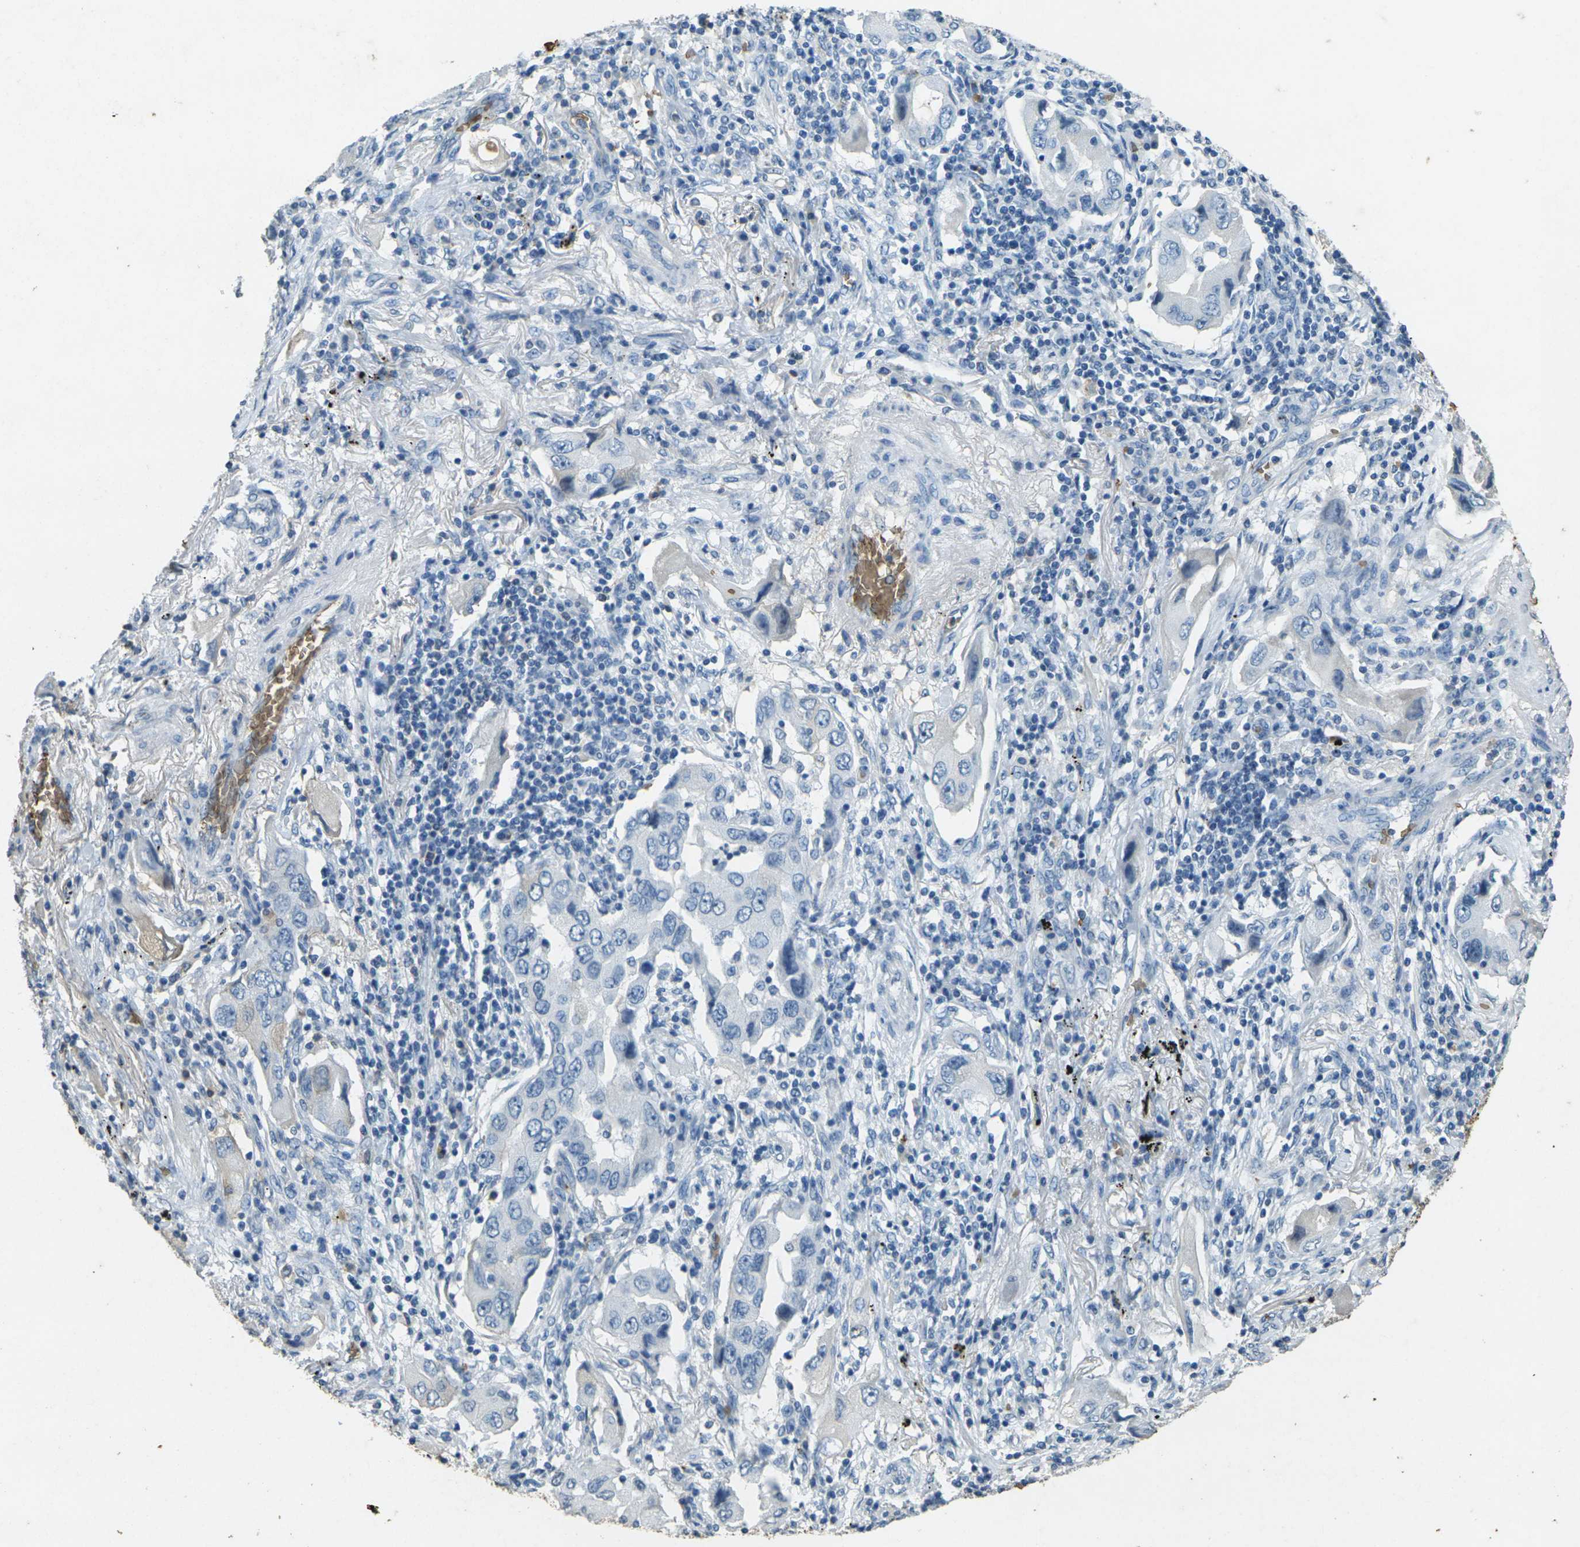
{"staining": {"intensity": "negative", "quantity": "none", "location": "none"}, "tissue": "lung cancer", "cell_type": "Tumor cells", "image_type": "cancer", "snomed": [{"axis": "morphology", "description": "Adenocarcinoma, NOS"}, {"axis": "topography", "description": "Lung"}], "caption": "Tumor cells are negative for brown protein staining in lung cancer.", "gene": "HBB", "patient": {"sex": "female", "age": 65}}